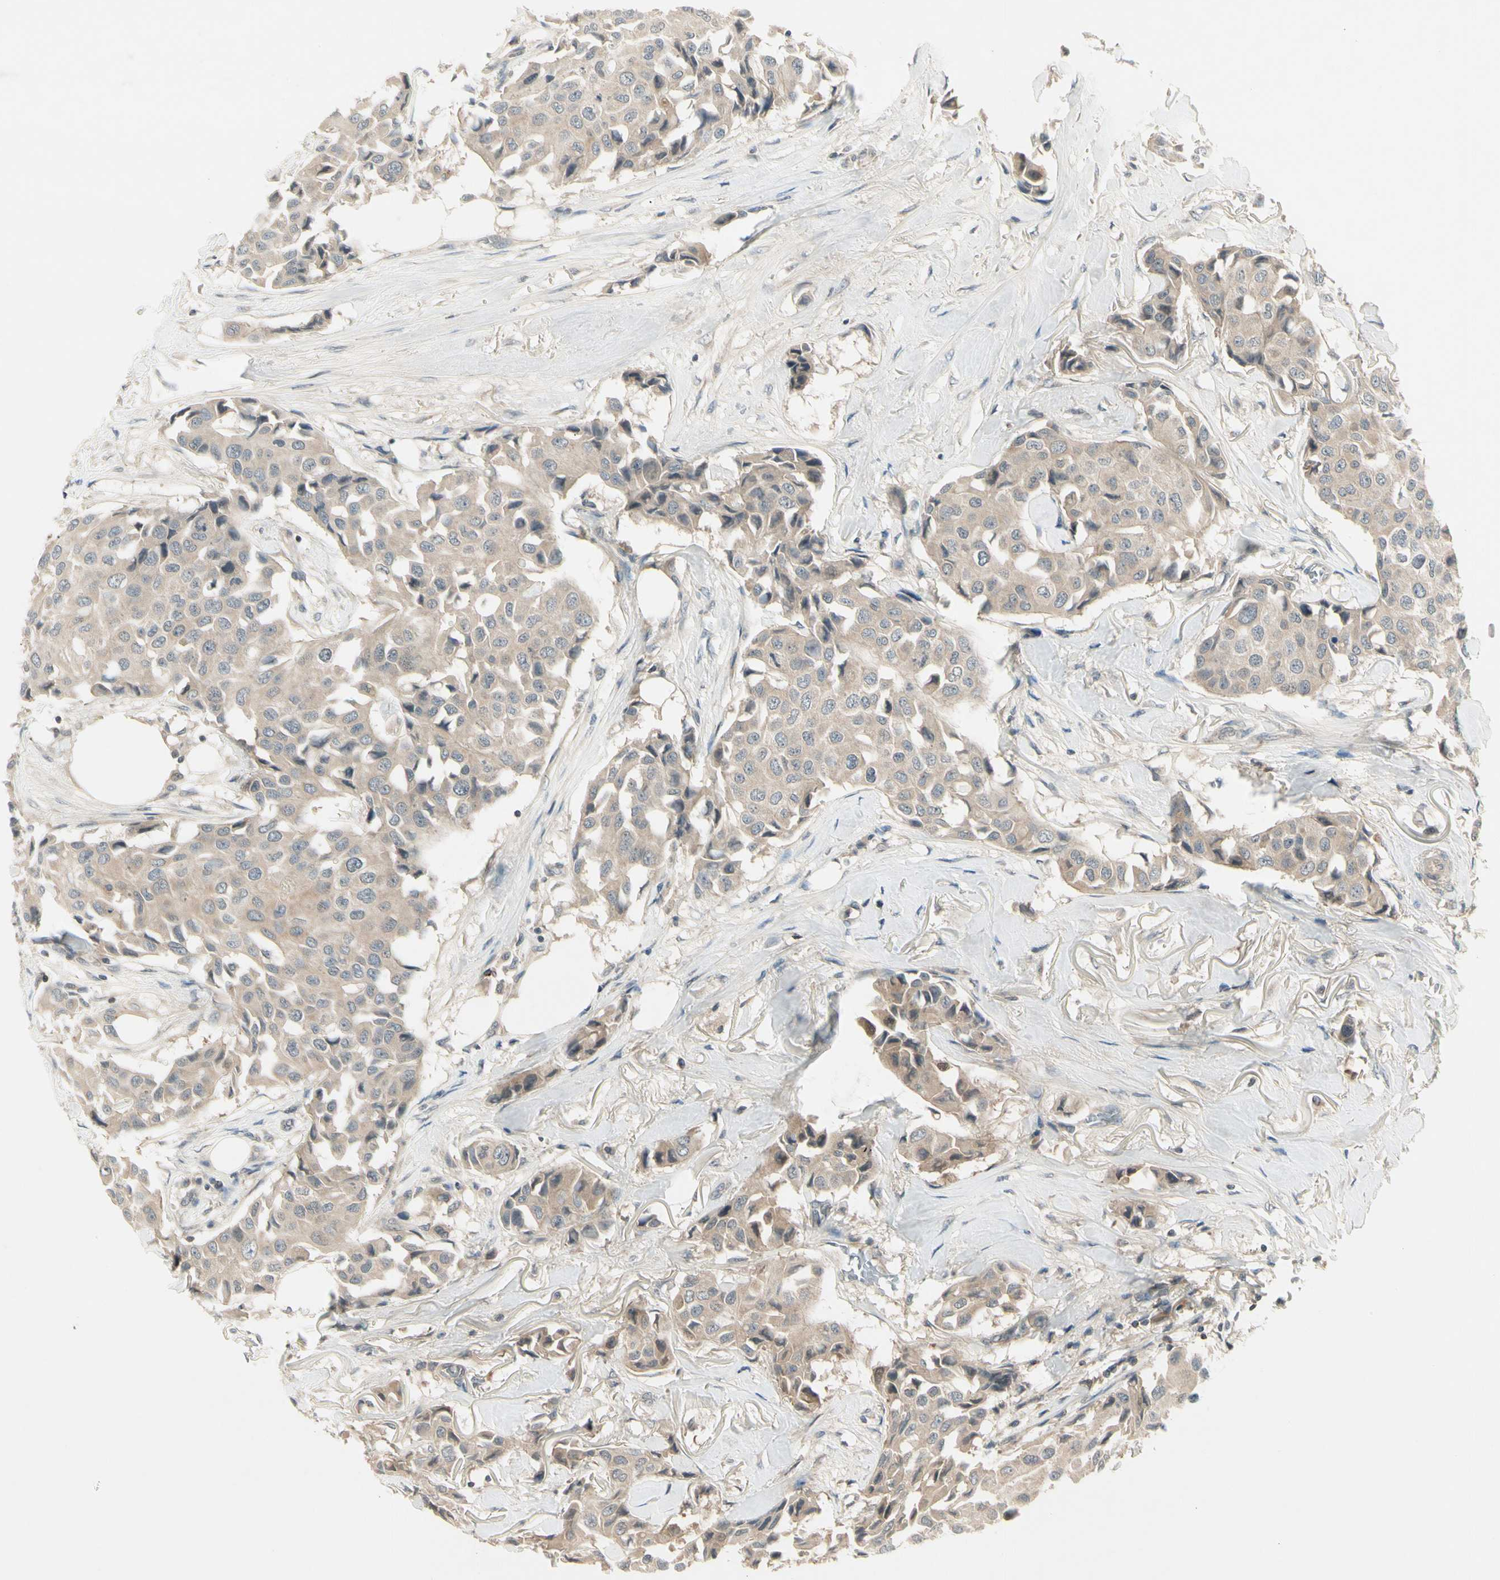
{"staining": {"intensity": "weak", "quantity": ">75%", "location": "cytoplasmic/membranous"}, "tissue": "breast cancer", "cell_type": "Tumor cells", "image_type": "cancer", "snomed": [{"axis": "morphology", "description": "Duct carcinoma"}, {"axis": "topography", "description": "Breast"}], "caption": "IHC of human infiltrating ductal carcinoma (breast) exhibits low levels of weak cytoplasmic/membranous staining in about >75% of tumor cells. (brown staining indicates protein expression, while blue staining denotes nuclei).", "gene": "CCL4", "patient": {"sex": "female", "age": 80}}